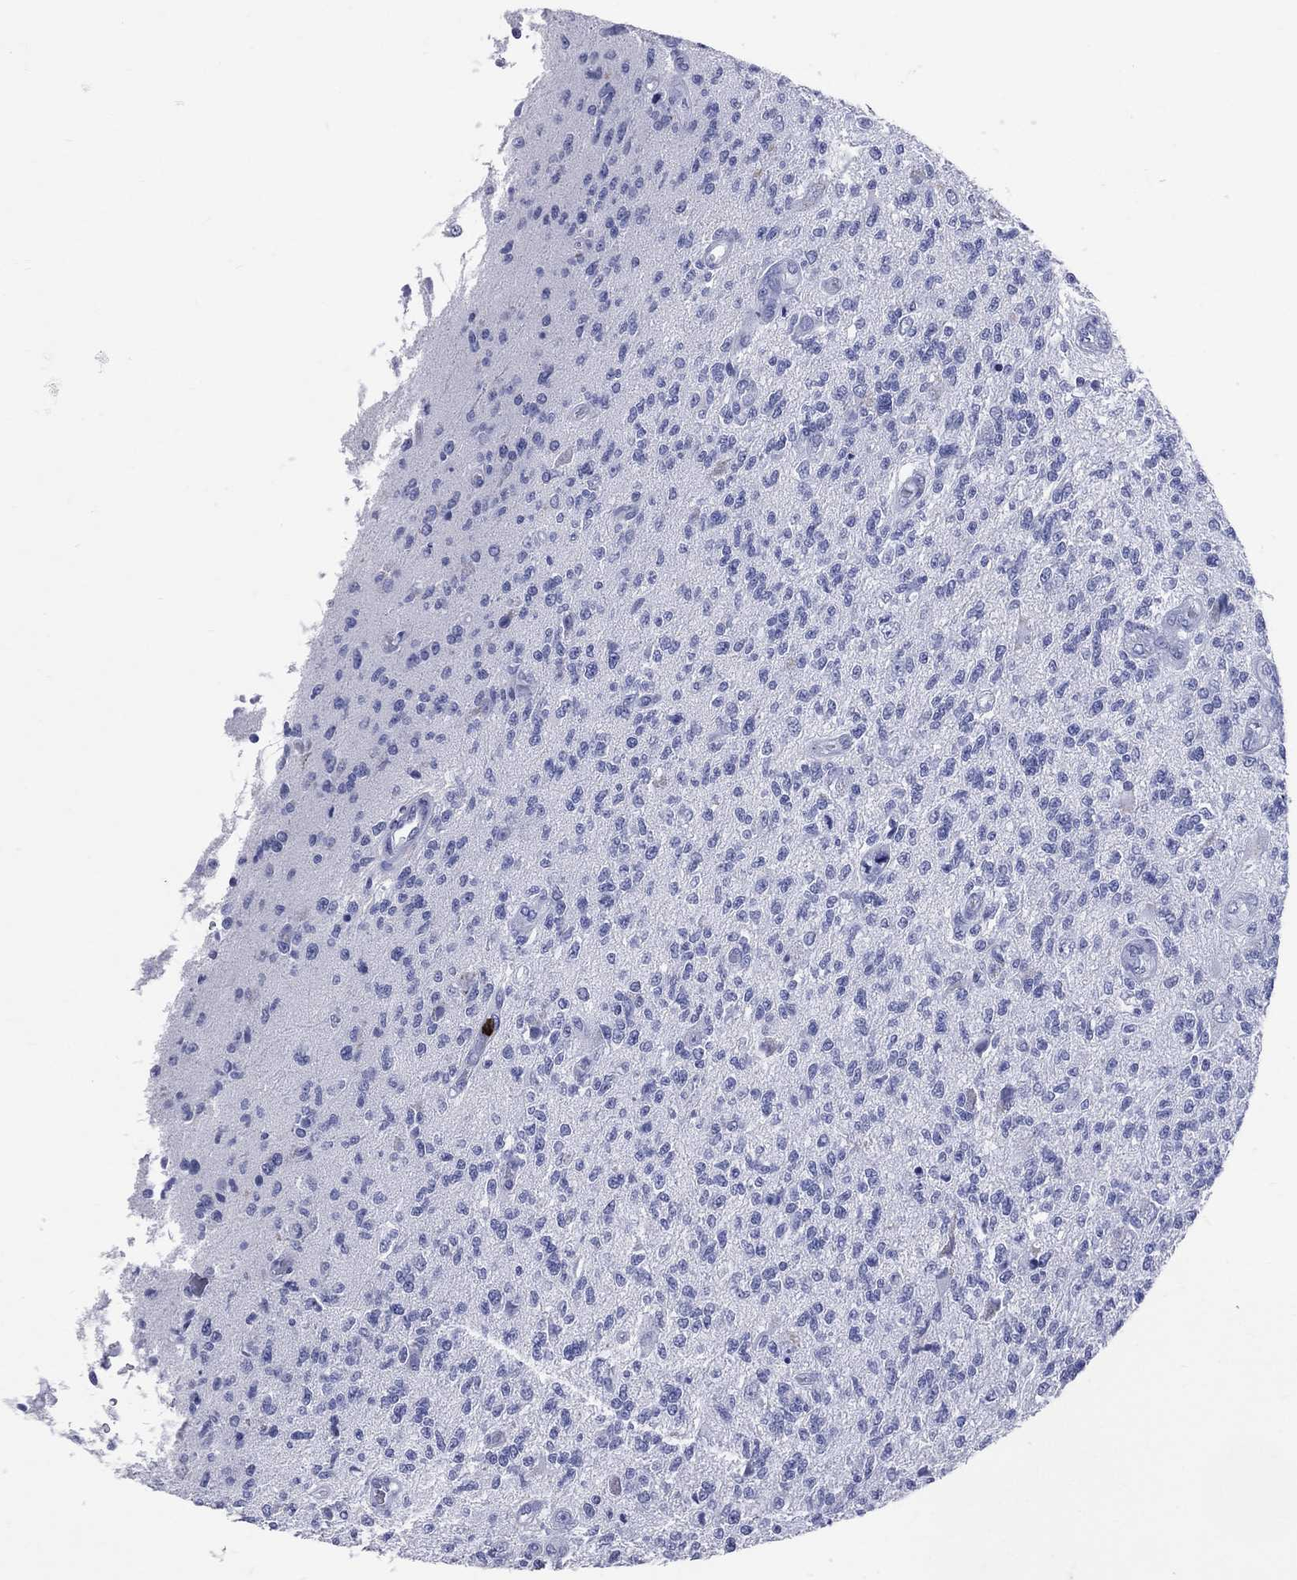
{"staining": {"intensity": "negative", "quantity": "none", "location": "none"}, "tissue": "glioma", "cell_type": "Tumor cells", "image_type": "cancer", "snomed": [{"axis": "morphology", "description": "Glioma, malignant, High grade"}, {"axis": "topography", "description": "Brain"}], "caption": "Human glioma stained for a protein using IHC shows no expression in tumor cells.", "gene": "PGLYRP1", "patient": {"sex": "male", "age": 56}}